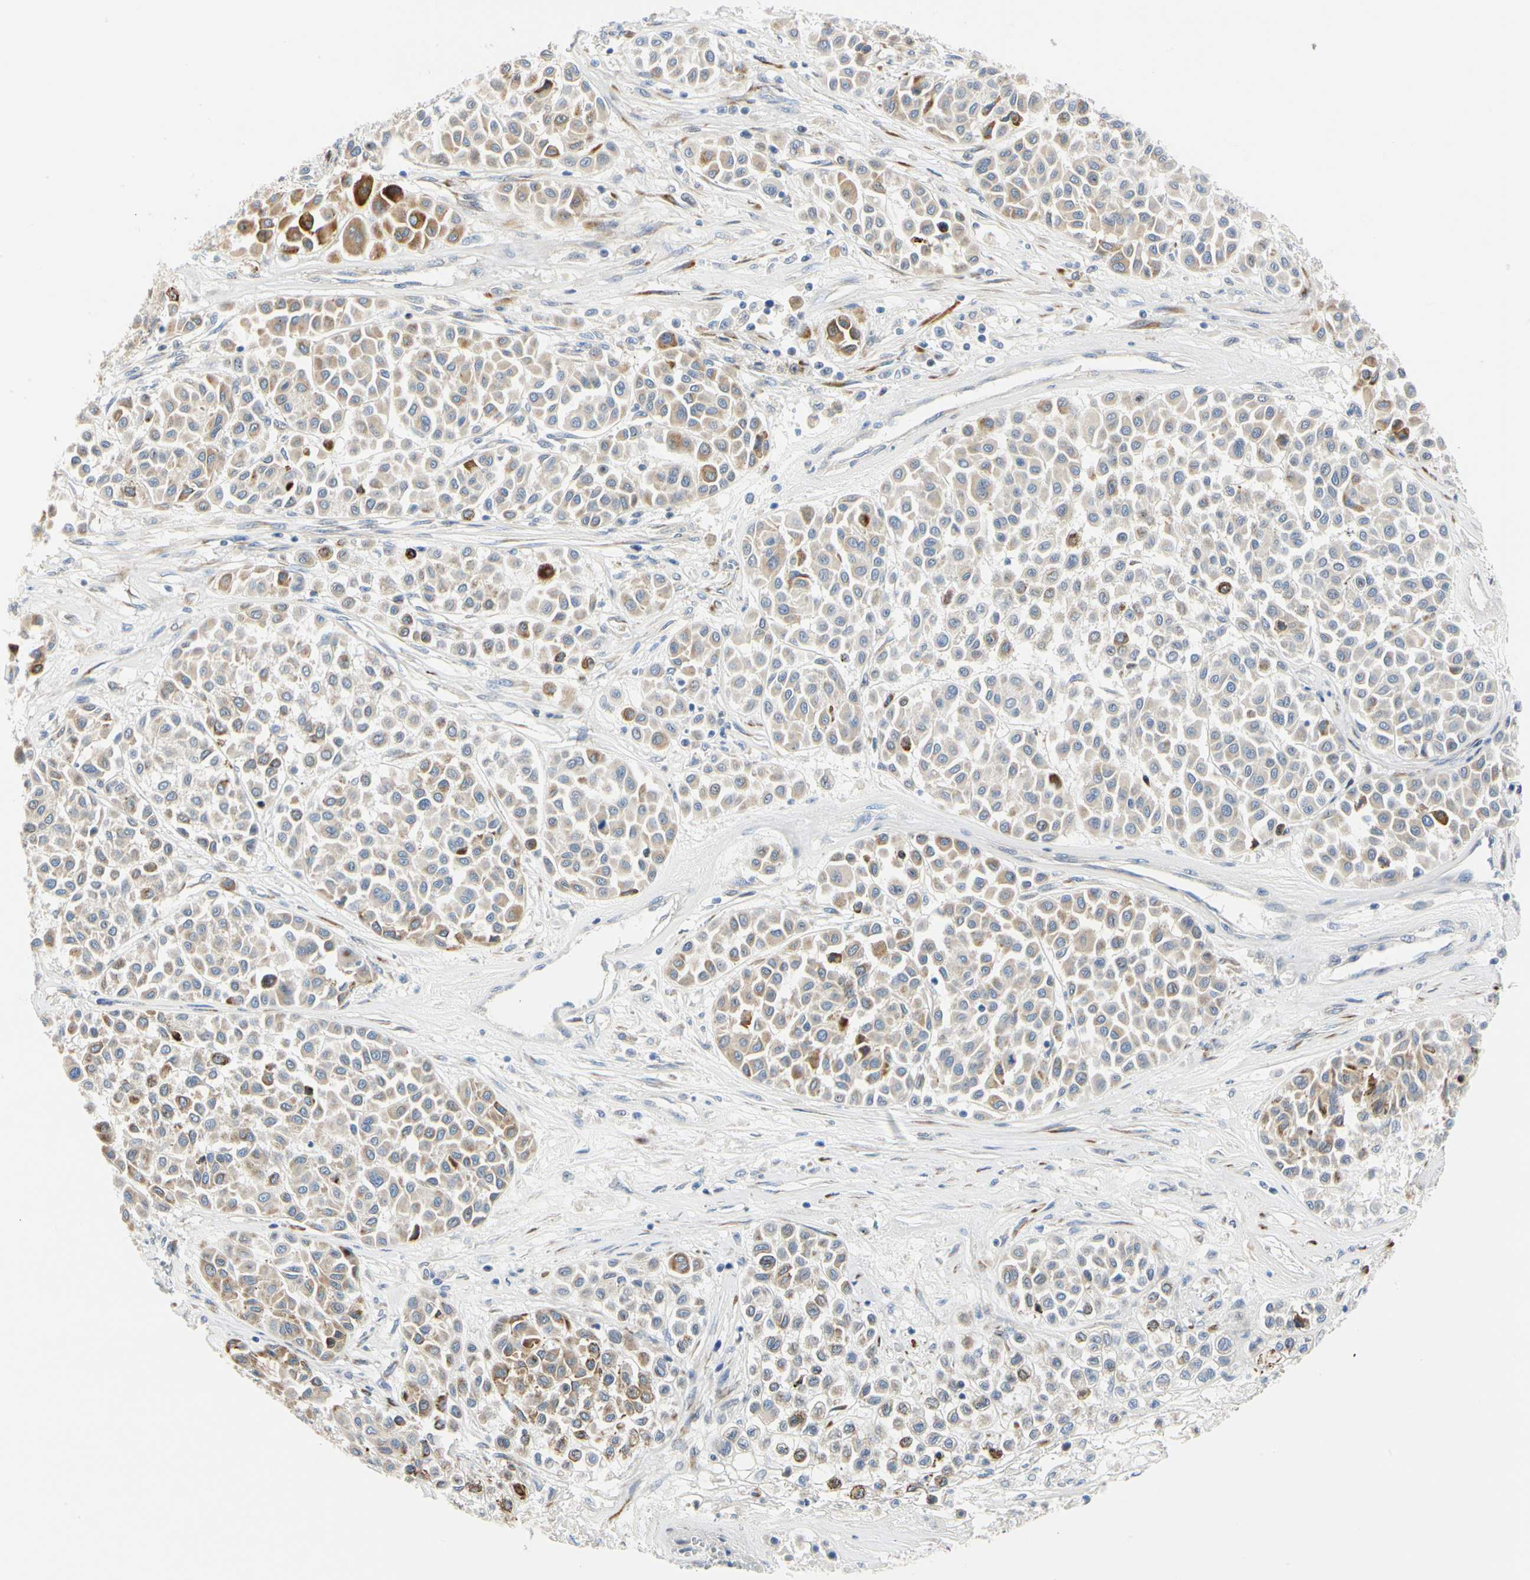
{"staining": {"intensity": "moderate", "quantity": "25%-75%", "location": "cytoplasmic/membranous"}, "tissue": "melanoma", "cell_type": "Tumor cells", "image_type": "cancer", "snomed": [{"axis": "morphology", "description": "Malignant melanoma, Metastatic site"}, {"axis": "topography", "description": "Soft tissue"}], "caption": "IHC micrograph of human melanoma stained for a protein (brown), which exhibits medium levels of moderate cytoplasmic/membranous expression in about 25%-75% of tumor cells.", "gene": "ZNF236", "patient": {"sex": "male", "age": 41}}